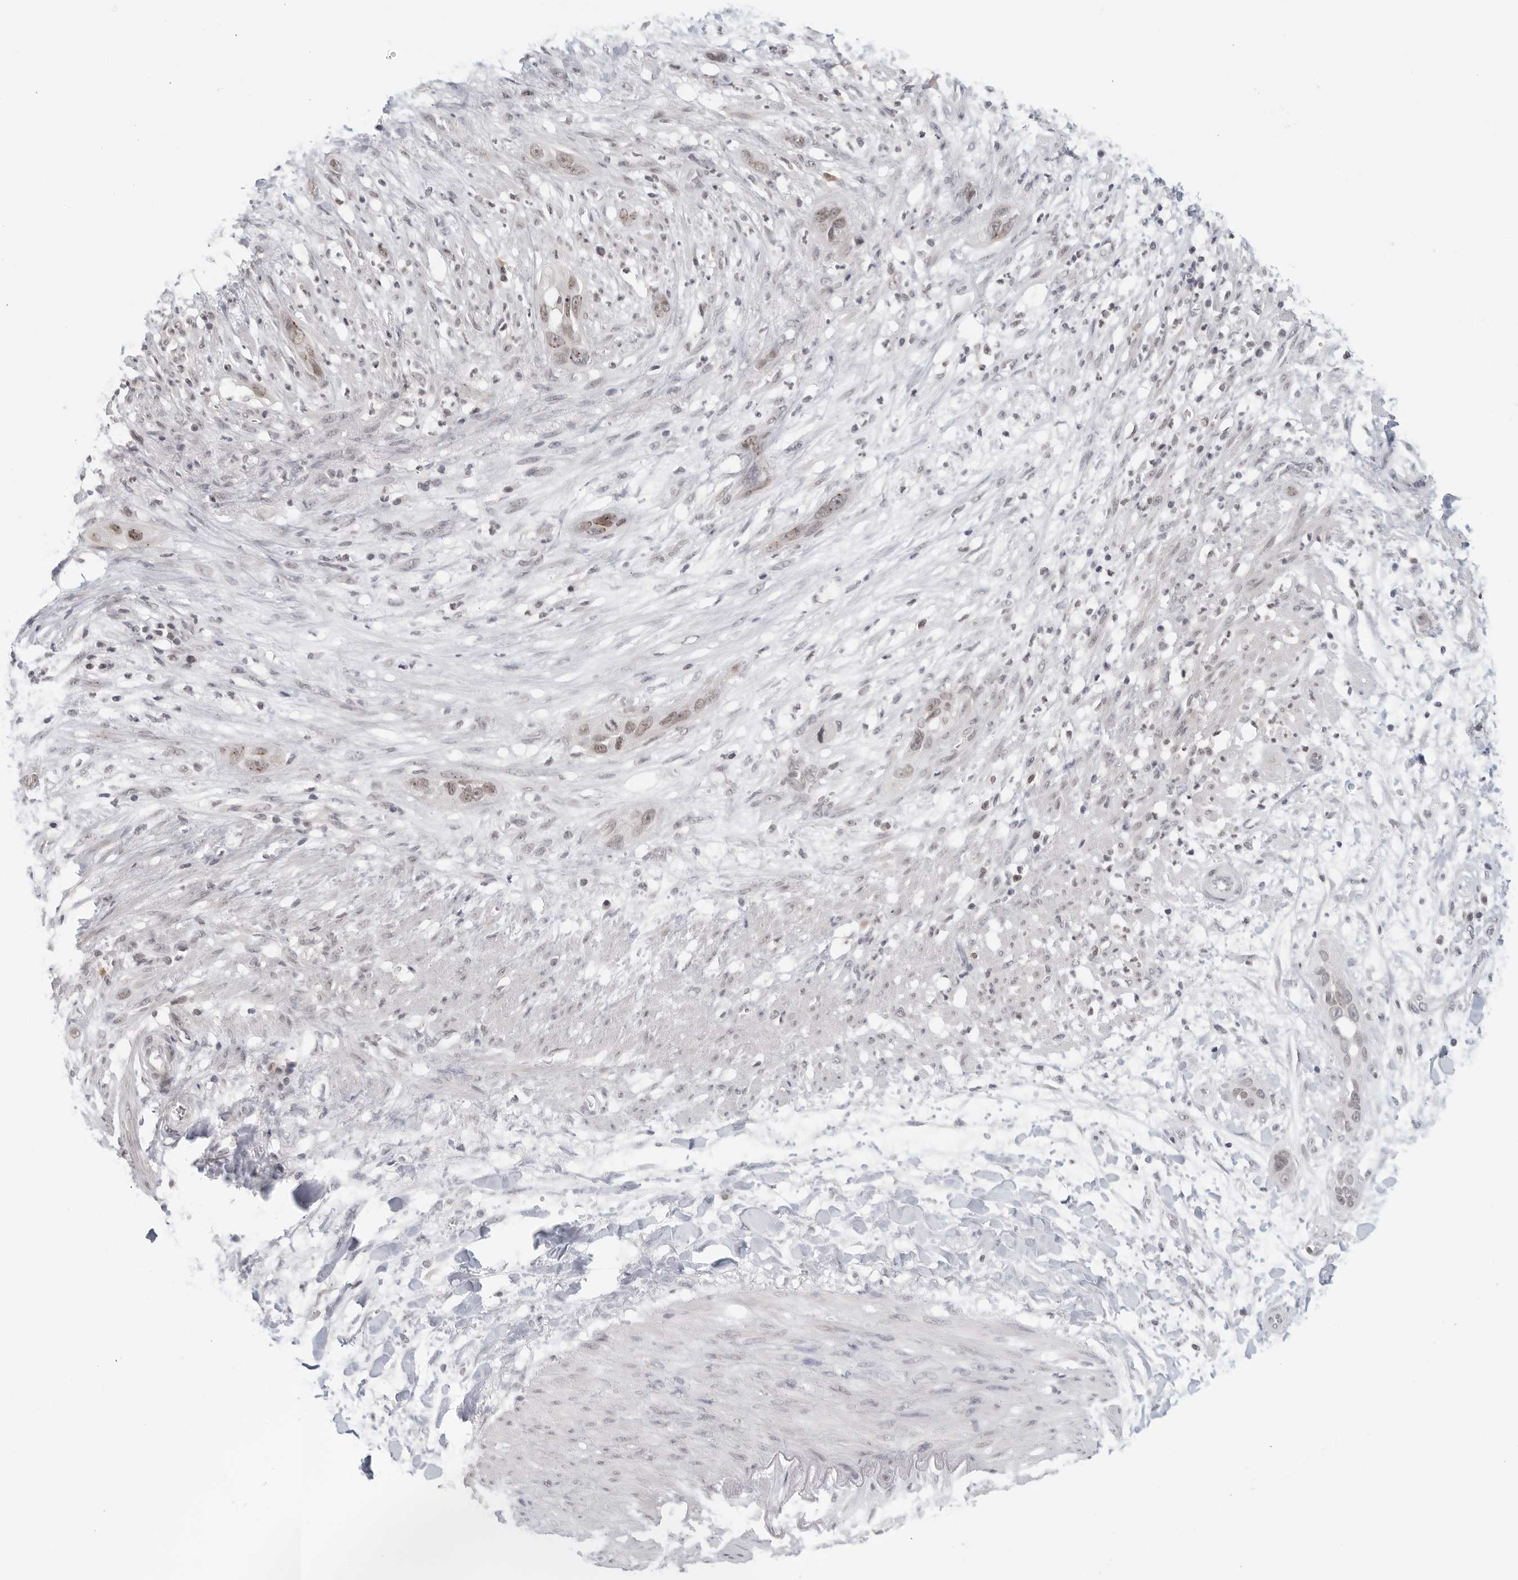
{"staining": {"intensity": "weak", "quantity": ">75%", "location": "nuclear"}, "tissue": "pancreatic cancer", "cell_type": "Tumor cells", "image_type": "cancer", "snomed": [{"axis": "morphology", "description": "Adenocarcinoma, NOS"}, {"axis": "topography", "description": "Pancreas"}], "caption": "Pancreatic cancer (adenocarcinoma) stained with a protein marker exhibits weak staining in tumor cells.", "gene": "RAB11FIP3", "patient": {"sex": "female", "age": 60}}